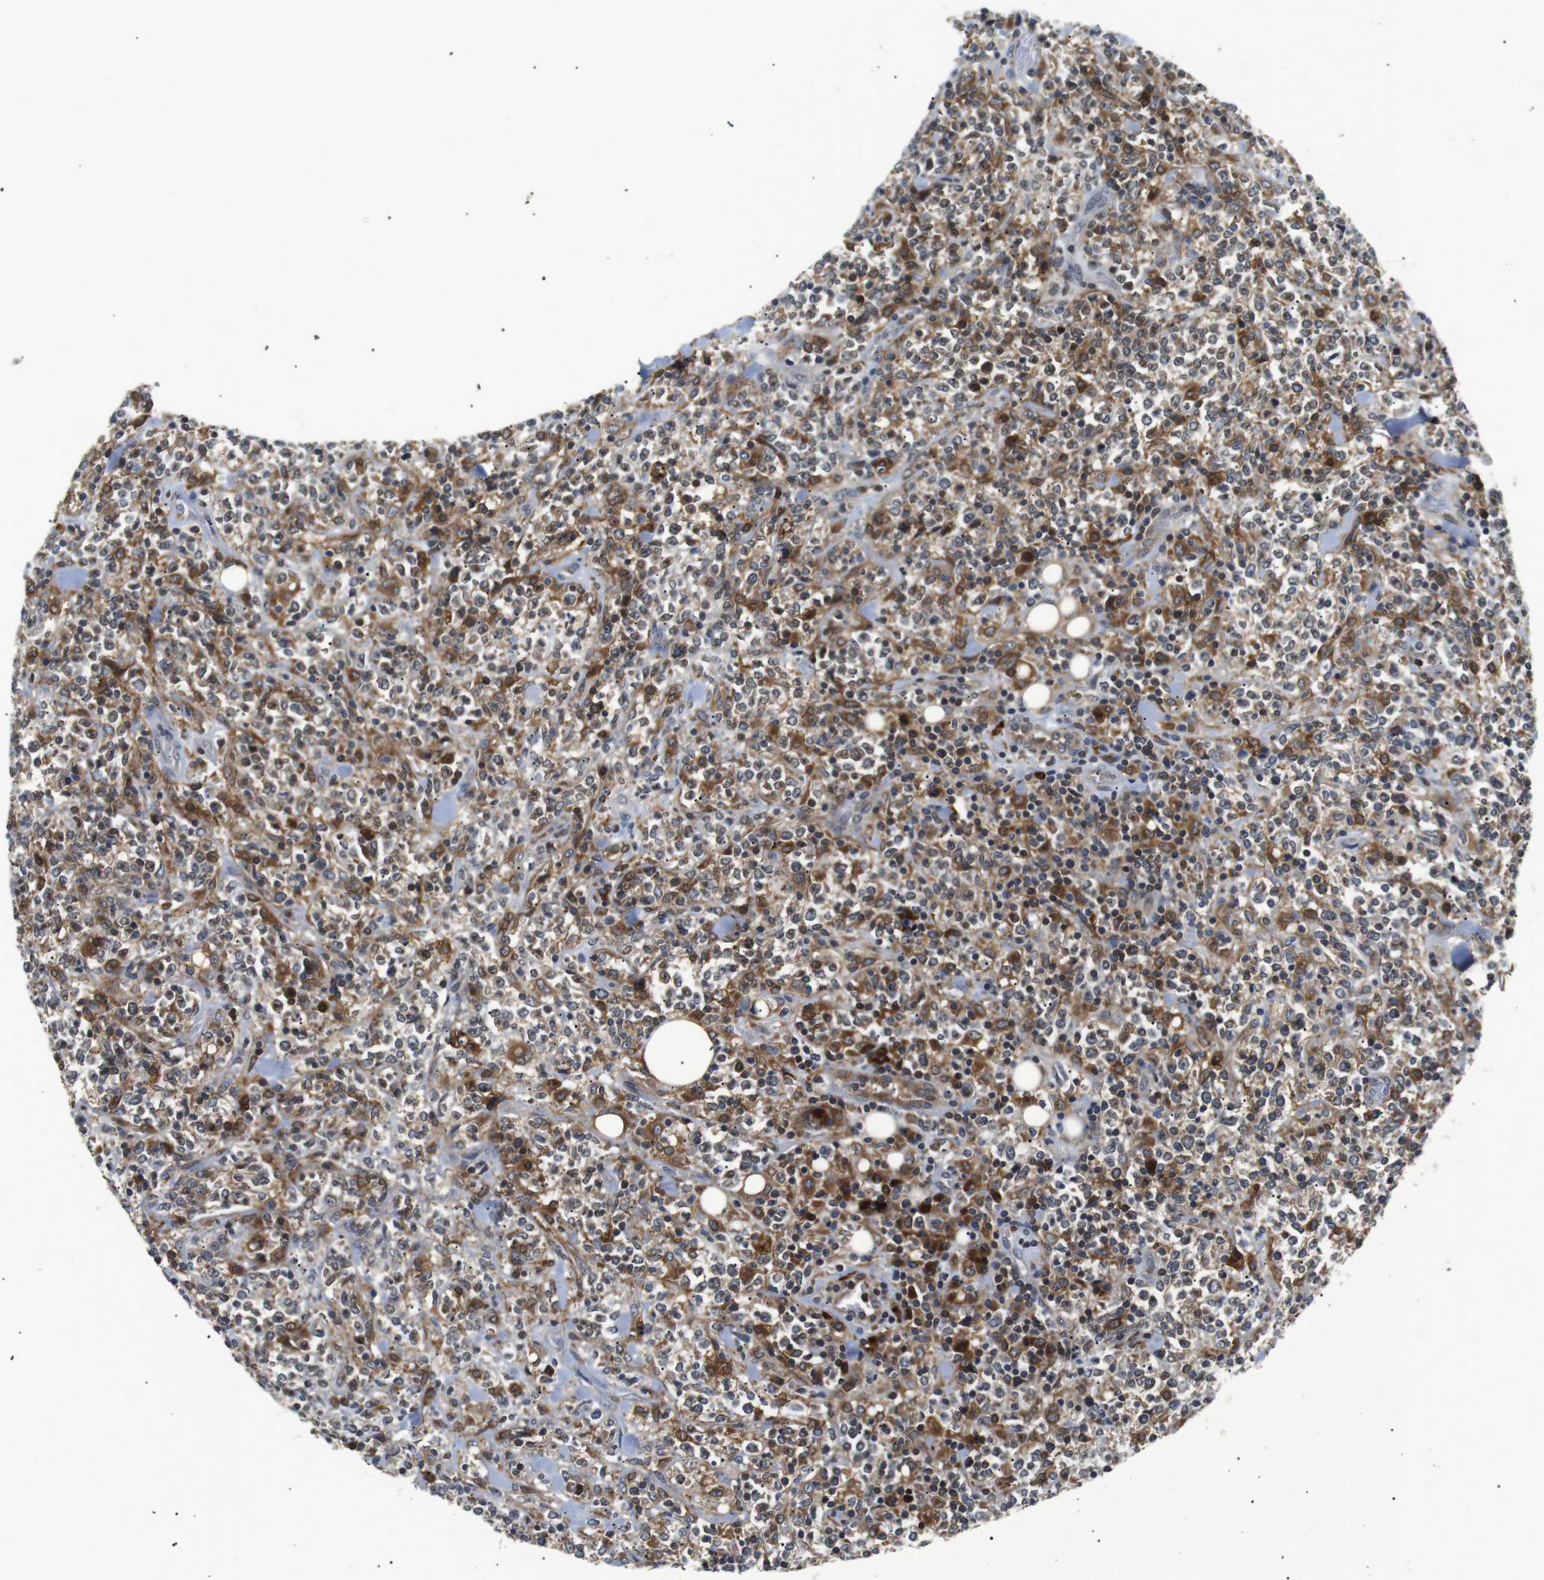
{"staining": {"intensity": "moderate", "quantity": ">75%", "location": "cytoplasmic/membranous"}, "tissue": "lymphoma", "cell_type": "Tumor cells", "image_type": "cancer", "snomed": [{"axis": "morphology", "description": "Malignant lymphoma, non-Hodgkin's type, High grade"}, {"axis": "topography", "description": "Soft tissue"}], "caption": "This is an image of immunohistochemistry (IHC) staining of lymphoma, which shows moderate expression in the cytoplasmic/membranous of tumor cells.", "gene": "RAB9A", "patient": {"sex": "male", "age": 18}}